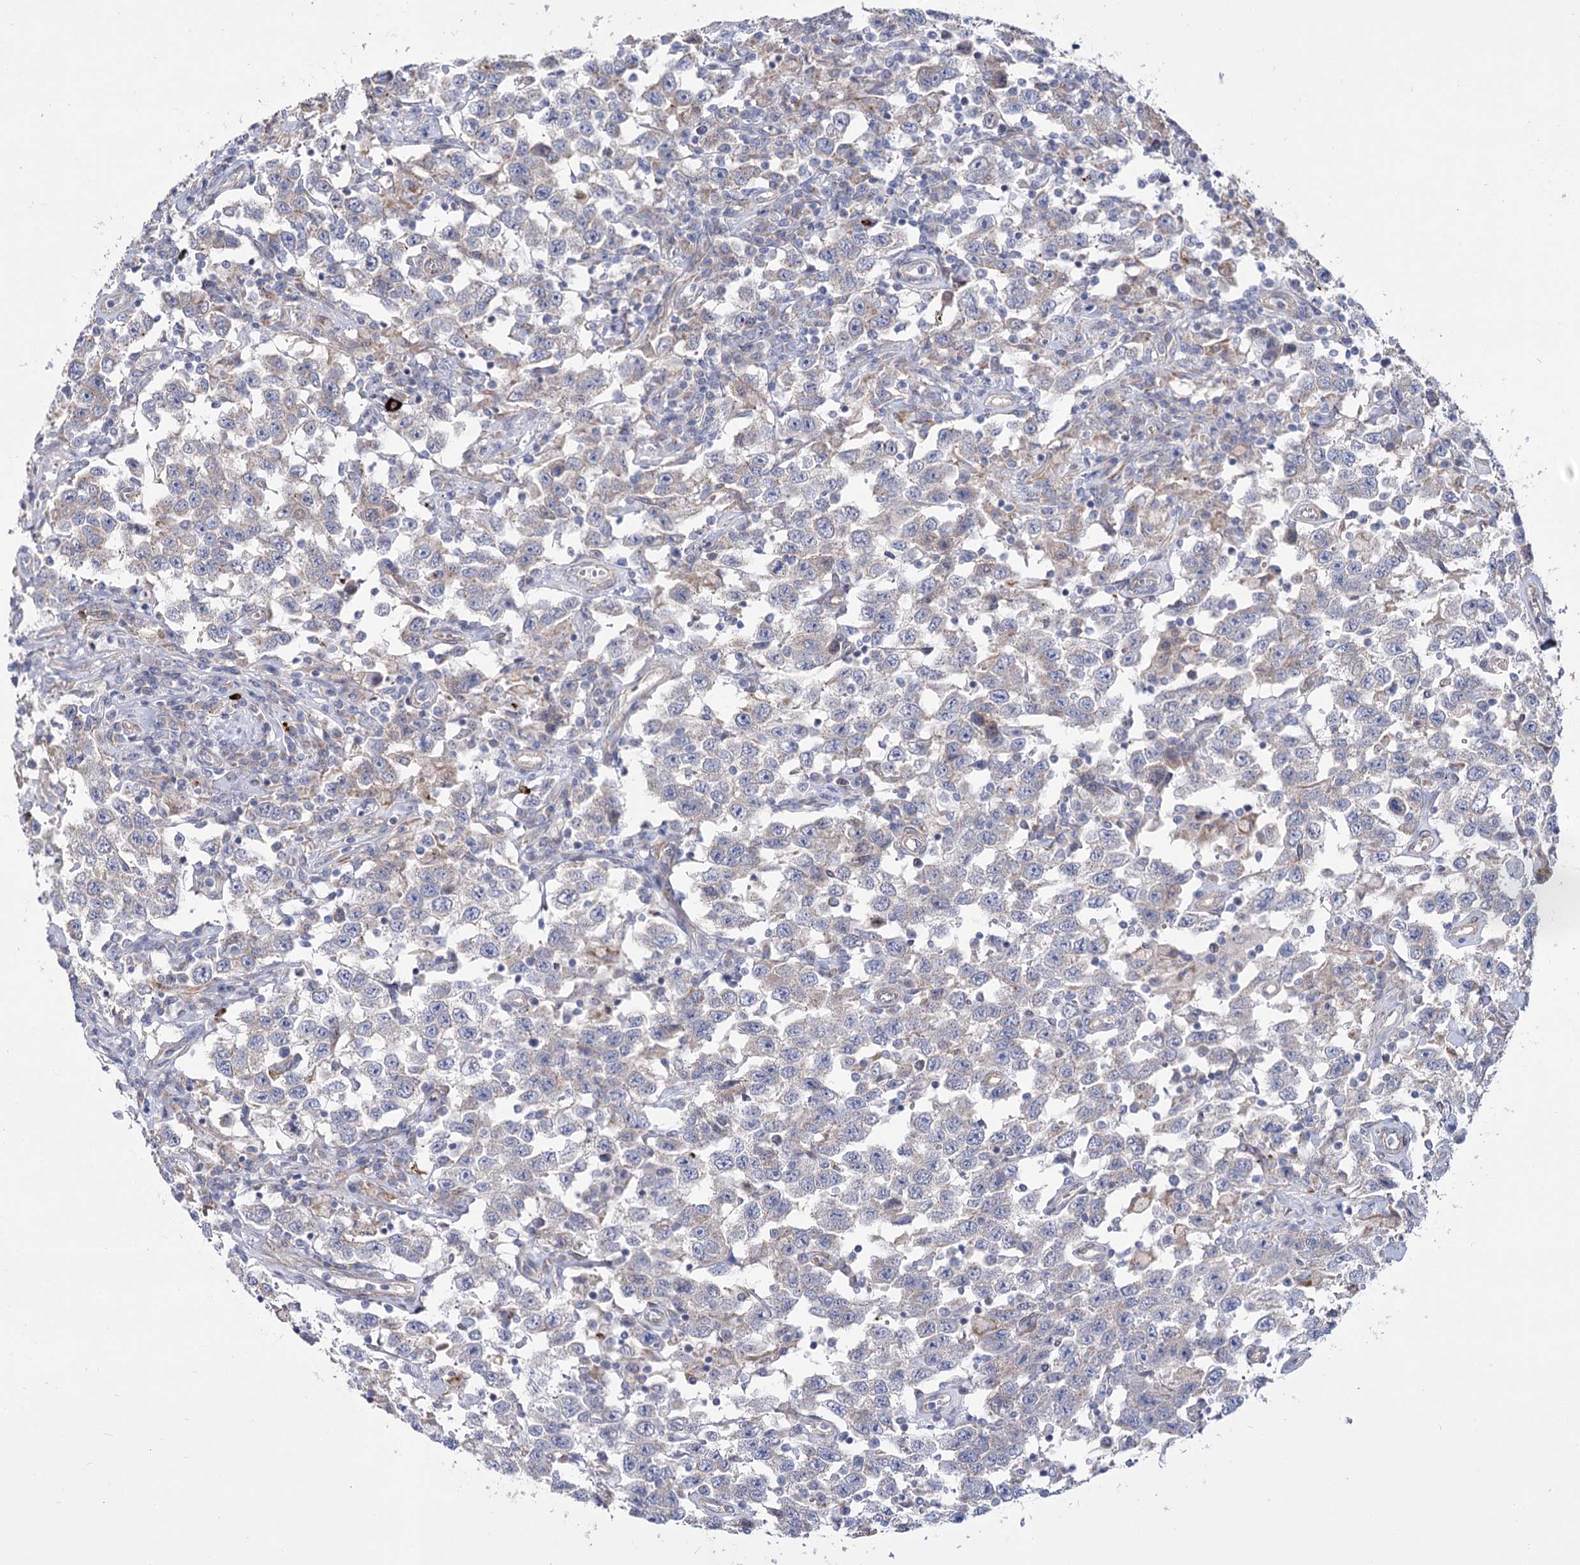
{"staining": {"intensity": "negative", "quantity": "none", "location": "none"}, "tissue": "testis cancer", "cell_type": "Tumor cells", "image_type": "cancer", "snomed": [{"axis": "morphology", "description": "Seminoma, NOS"}, {"axis": "topography", "description": "Testis"}], "caption": "High magnification brightfield microscopy of testis cancer (seminoma) stained with DAB (3,3'-diaminobenzidine) (brown) and counterstained with hematoxylin (blue): tumor cells show no significant staining.", "gene": "TMEM164", "patient": {"sex": "male", "age": 41}}